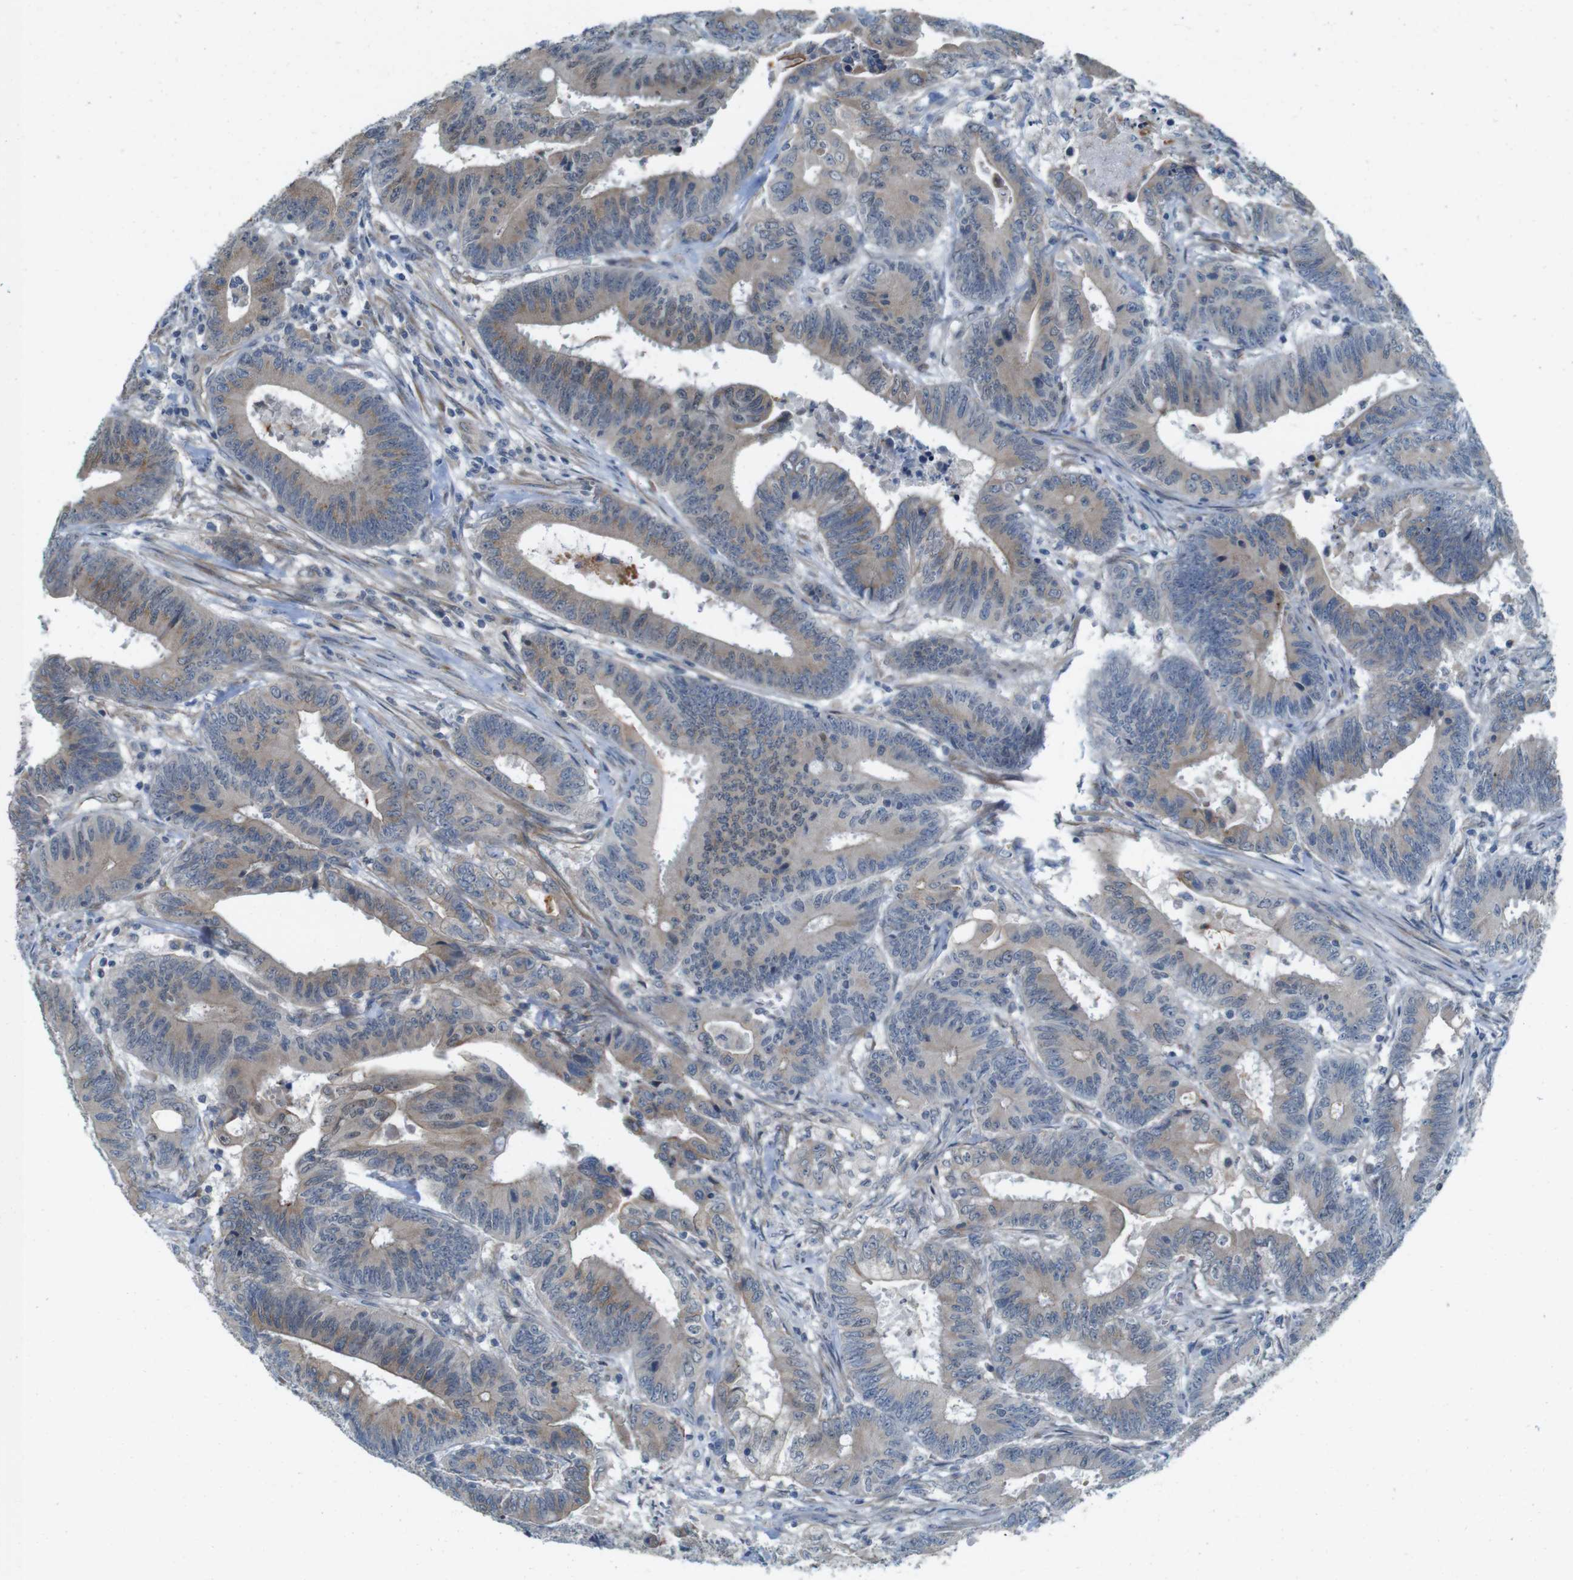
{"staining": {"intensity": "weak", "quantity": ">75%", "location": "cytoplasmic/membranous"}, "tissue": "colorectal cancer", "cell_type": "Tumor cells", "image_type": "cancer", "snomed": [{"axis": "morphology", "description": "Adenocarcinoma, NOS"}, {"axis": "topography", "description": "Colon"}], "caption": "This is an image of immunohistochemistry (IHC) staining of colorectal adenocarcinoma, which shows weak expression in the cytoplasmic/membranous of tumor cells.", "gene": "SKI", "patient": {"sex": "male", "age": 45}}